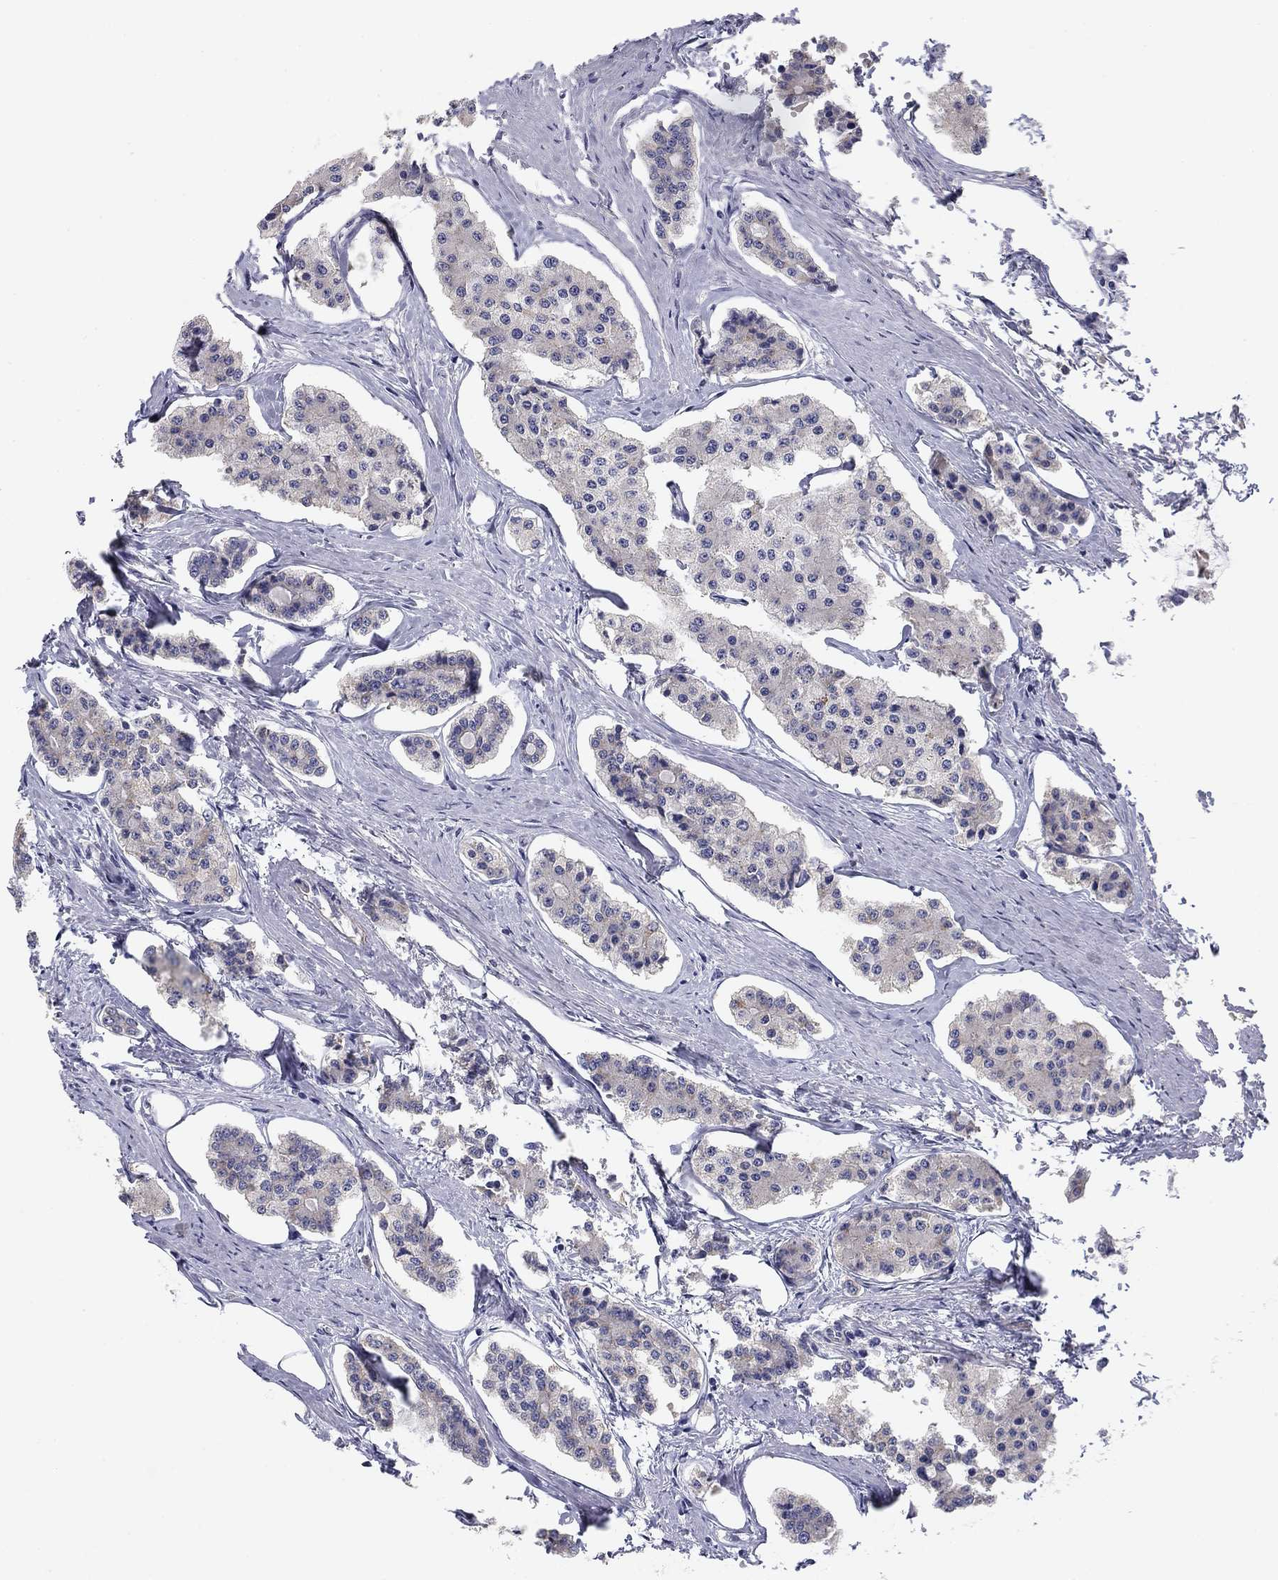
{"staining": {"intensity": "weak", "quantity": "25%-75%", "location": "cytoplasmic/membranous"}, "tissue": "carcinoid", "cell_type": "Tumor cells", "image_type": "cancer", "snomed": [{"axis": "morphology", "description": "Carcinoid, malignant, NOS"}, {"axis": "topography", "description": "Small intestine"}], "caption": "The photomicrograph exhibits a brown stain indicating the presence of a protein in the cytoplasmic/membranous of tumor cells in malignant carcinoid. The staining was performed using DAB, with brown indicating positive protein expression. Nuclei are stained blue with hematoxylin.", "gene": "SEPTIN3", "patient": {"sex": "female", "age": 65}}